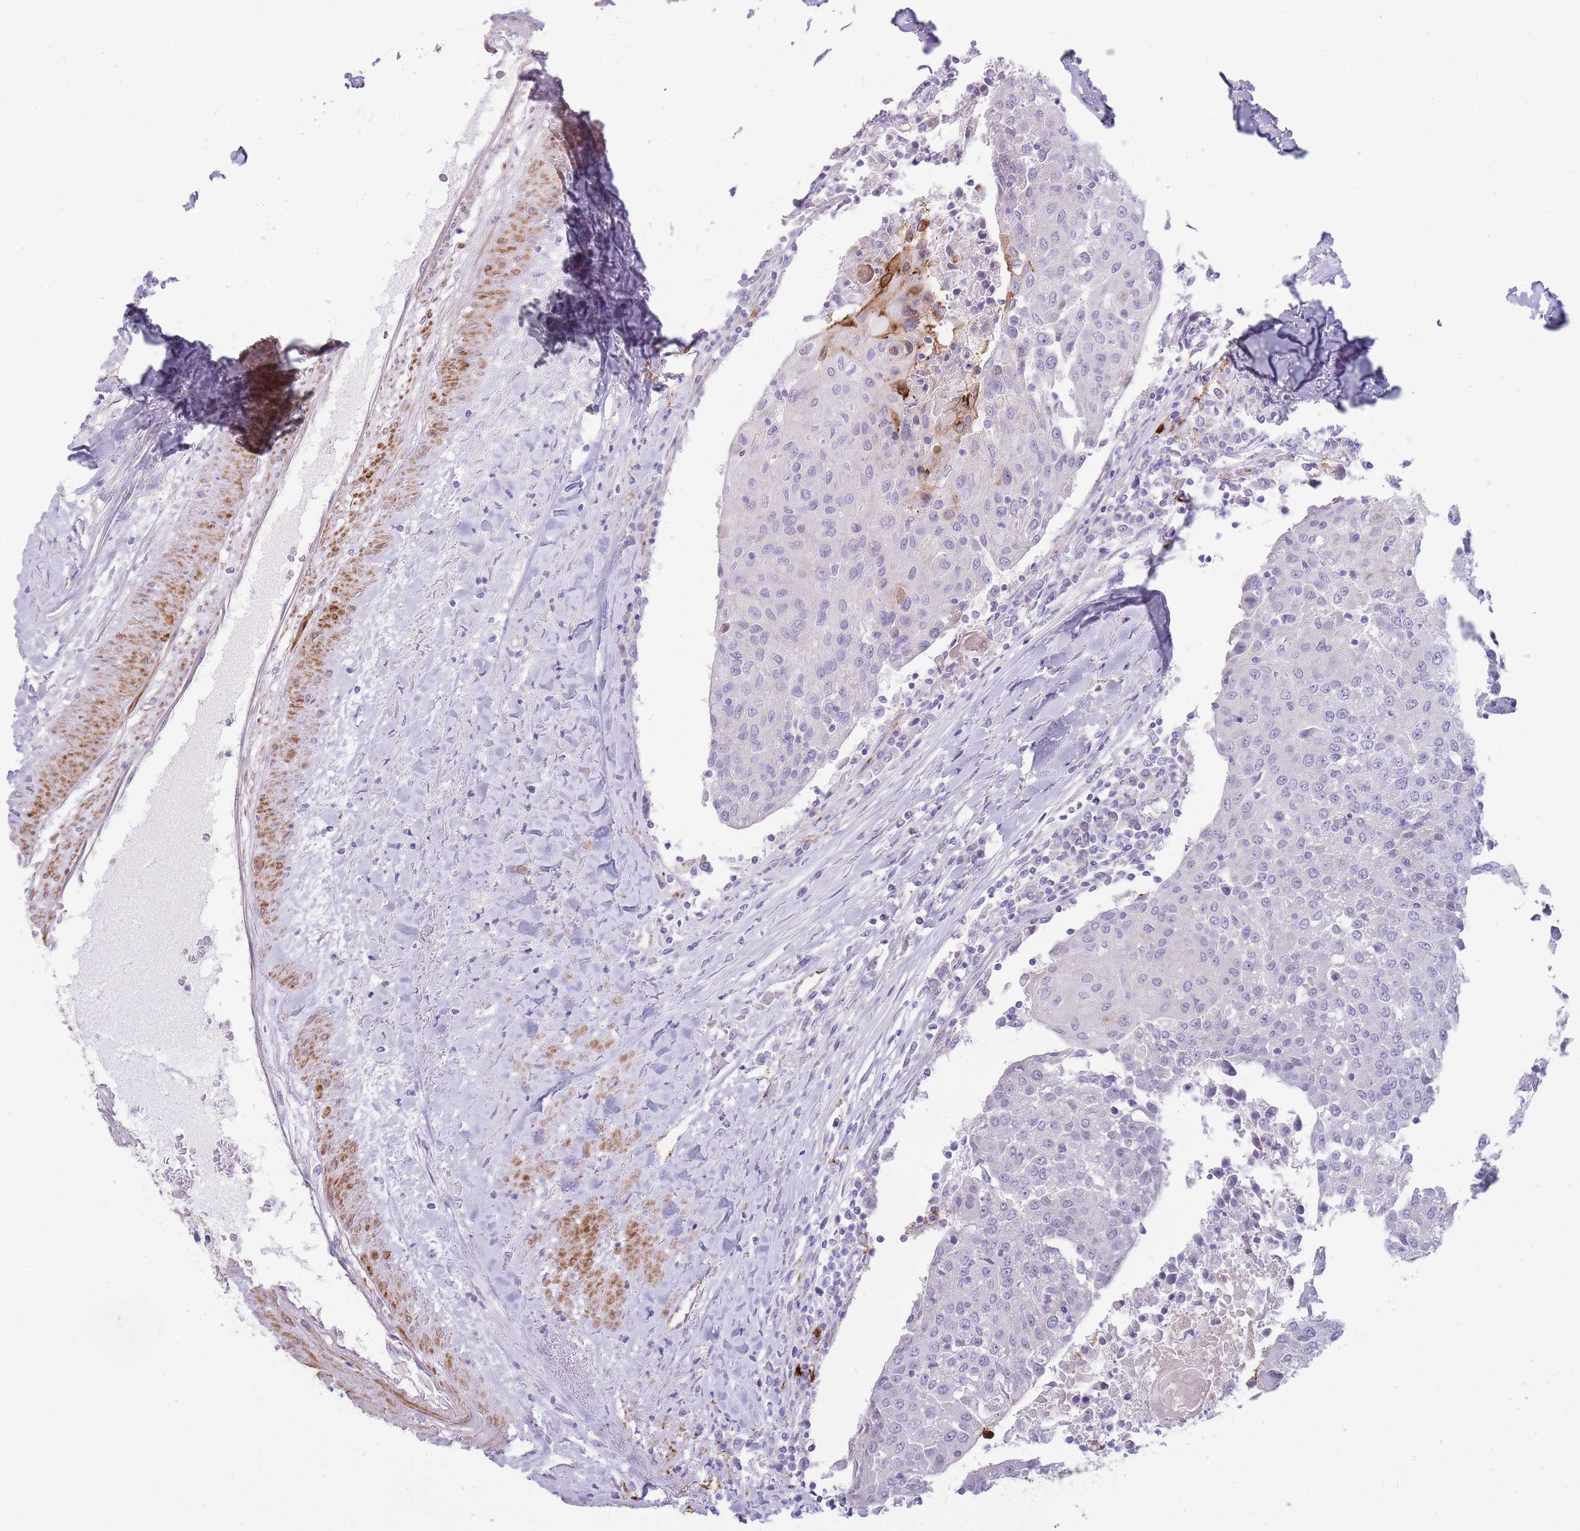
{"staining": {"intensity": "negative", "quantity": "none", "location": "none"}, "tissue": "urothelial cancer", "cell_type": "Tumor cells", "image_type": "cancer", "snomed": [{"axis": "morphology", "description": "Urothelial carcinoma, High grade"}, {"axis": "topography", "description": "Urinary bladder"}], "caption": "This is a image of IHC staining of urothelial cancer, which shows no expression in tumor cells. (DAB immunohistochemistry, high magnification).", "gene": "UTP14A", "patient": {"sex": "female", "age": 85}}